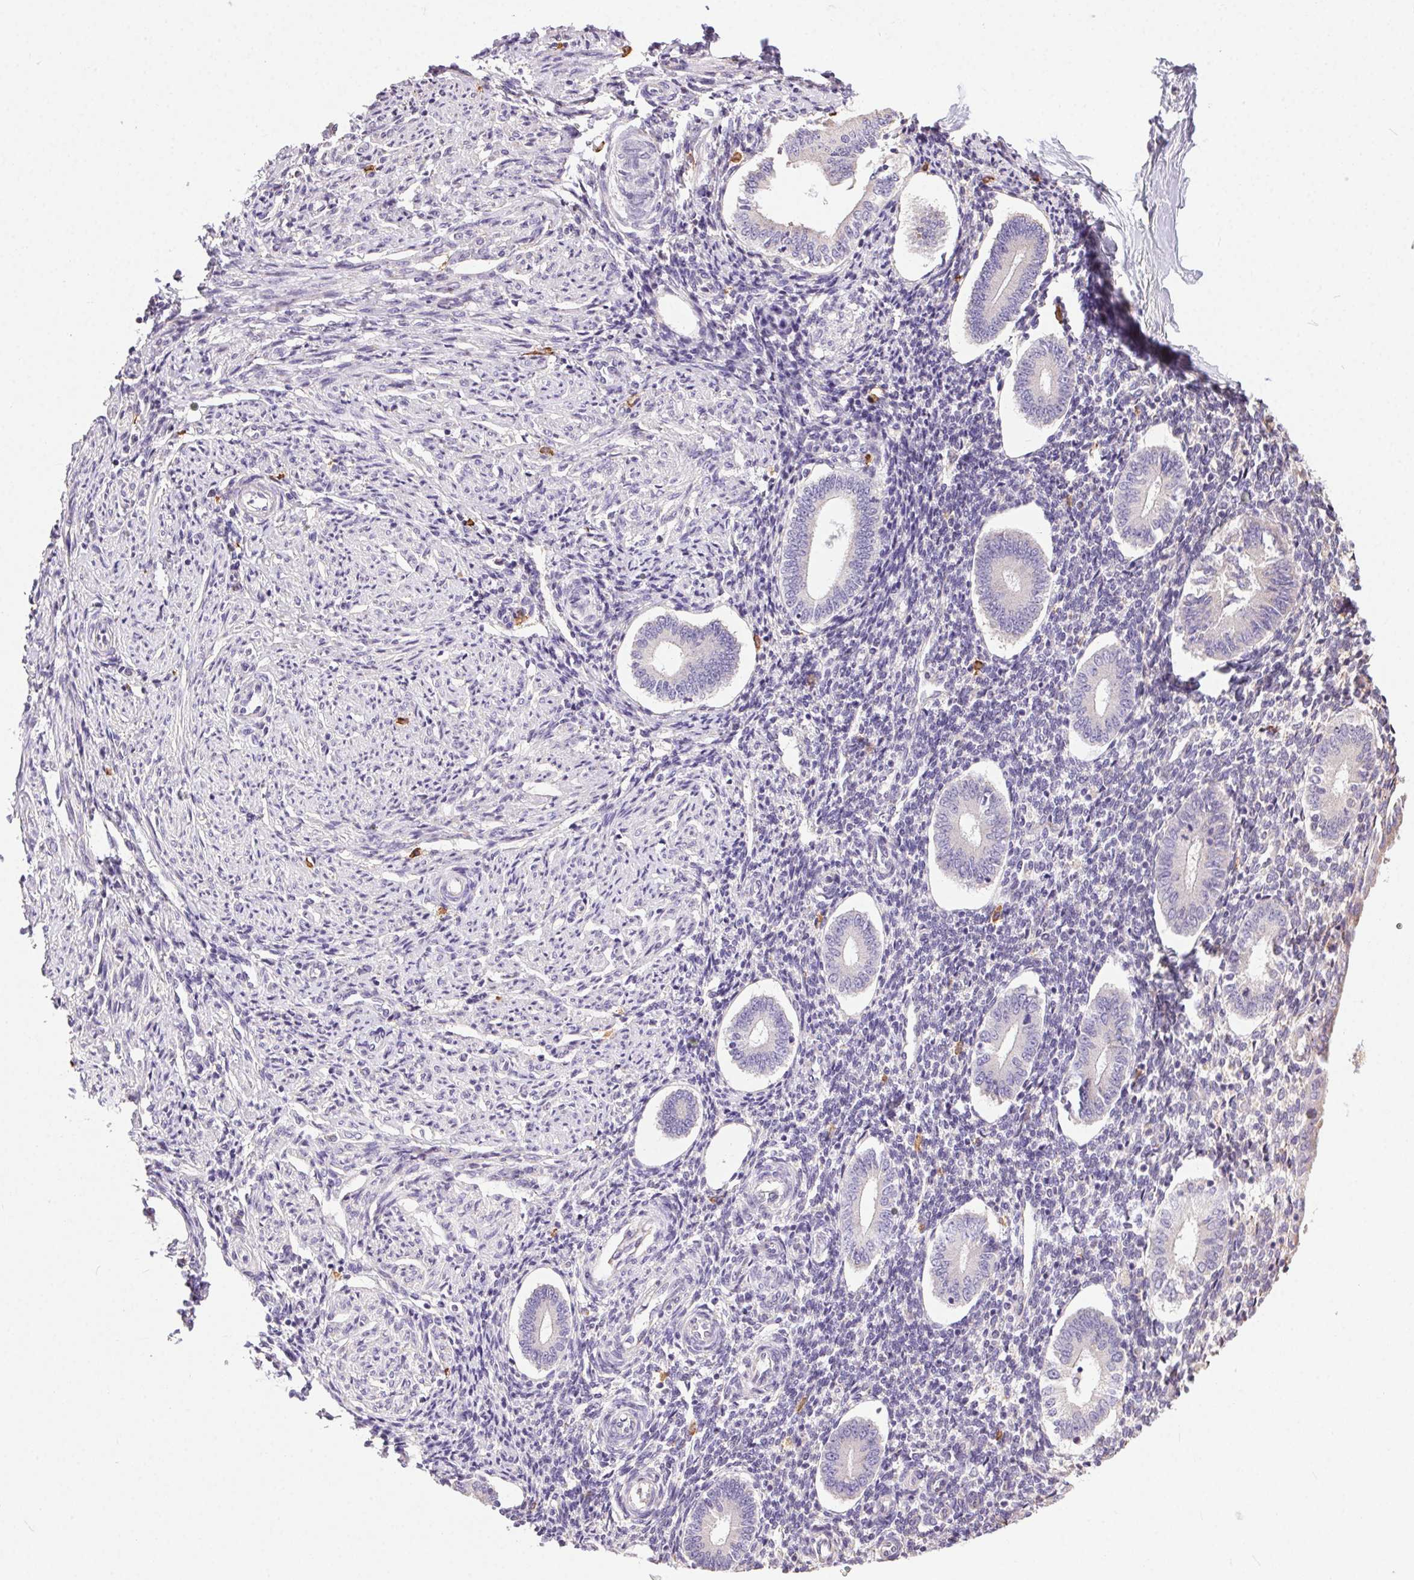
{"staining": {"intensity": "negative", "quantity": "none", "location": "none"}, "tissue": "endometrium", "cell_type": "Cells in endometrial stroma", "image_type": "normal", "snomed": [{"axis": "morphology", "description": "Normal tissue, NOS"}, {"axis": "topography", "description": "Endometrium"}], "caption": "Immunohistochemistry (IHC) image of benign human endometrium stained for a protein (brown), which shows no staining in cells in endometrial stroma. (DAB (3,3'-diaminobenzidine) IHC, high magnification).", "gene": "SNX31", "patient": {"sex": "female", "age": 40}}